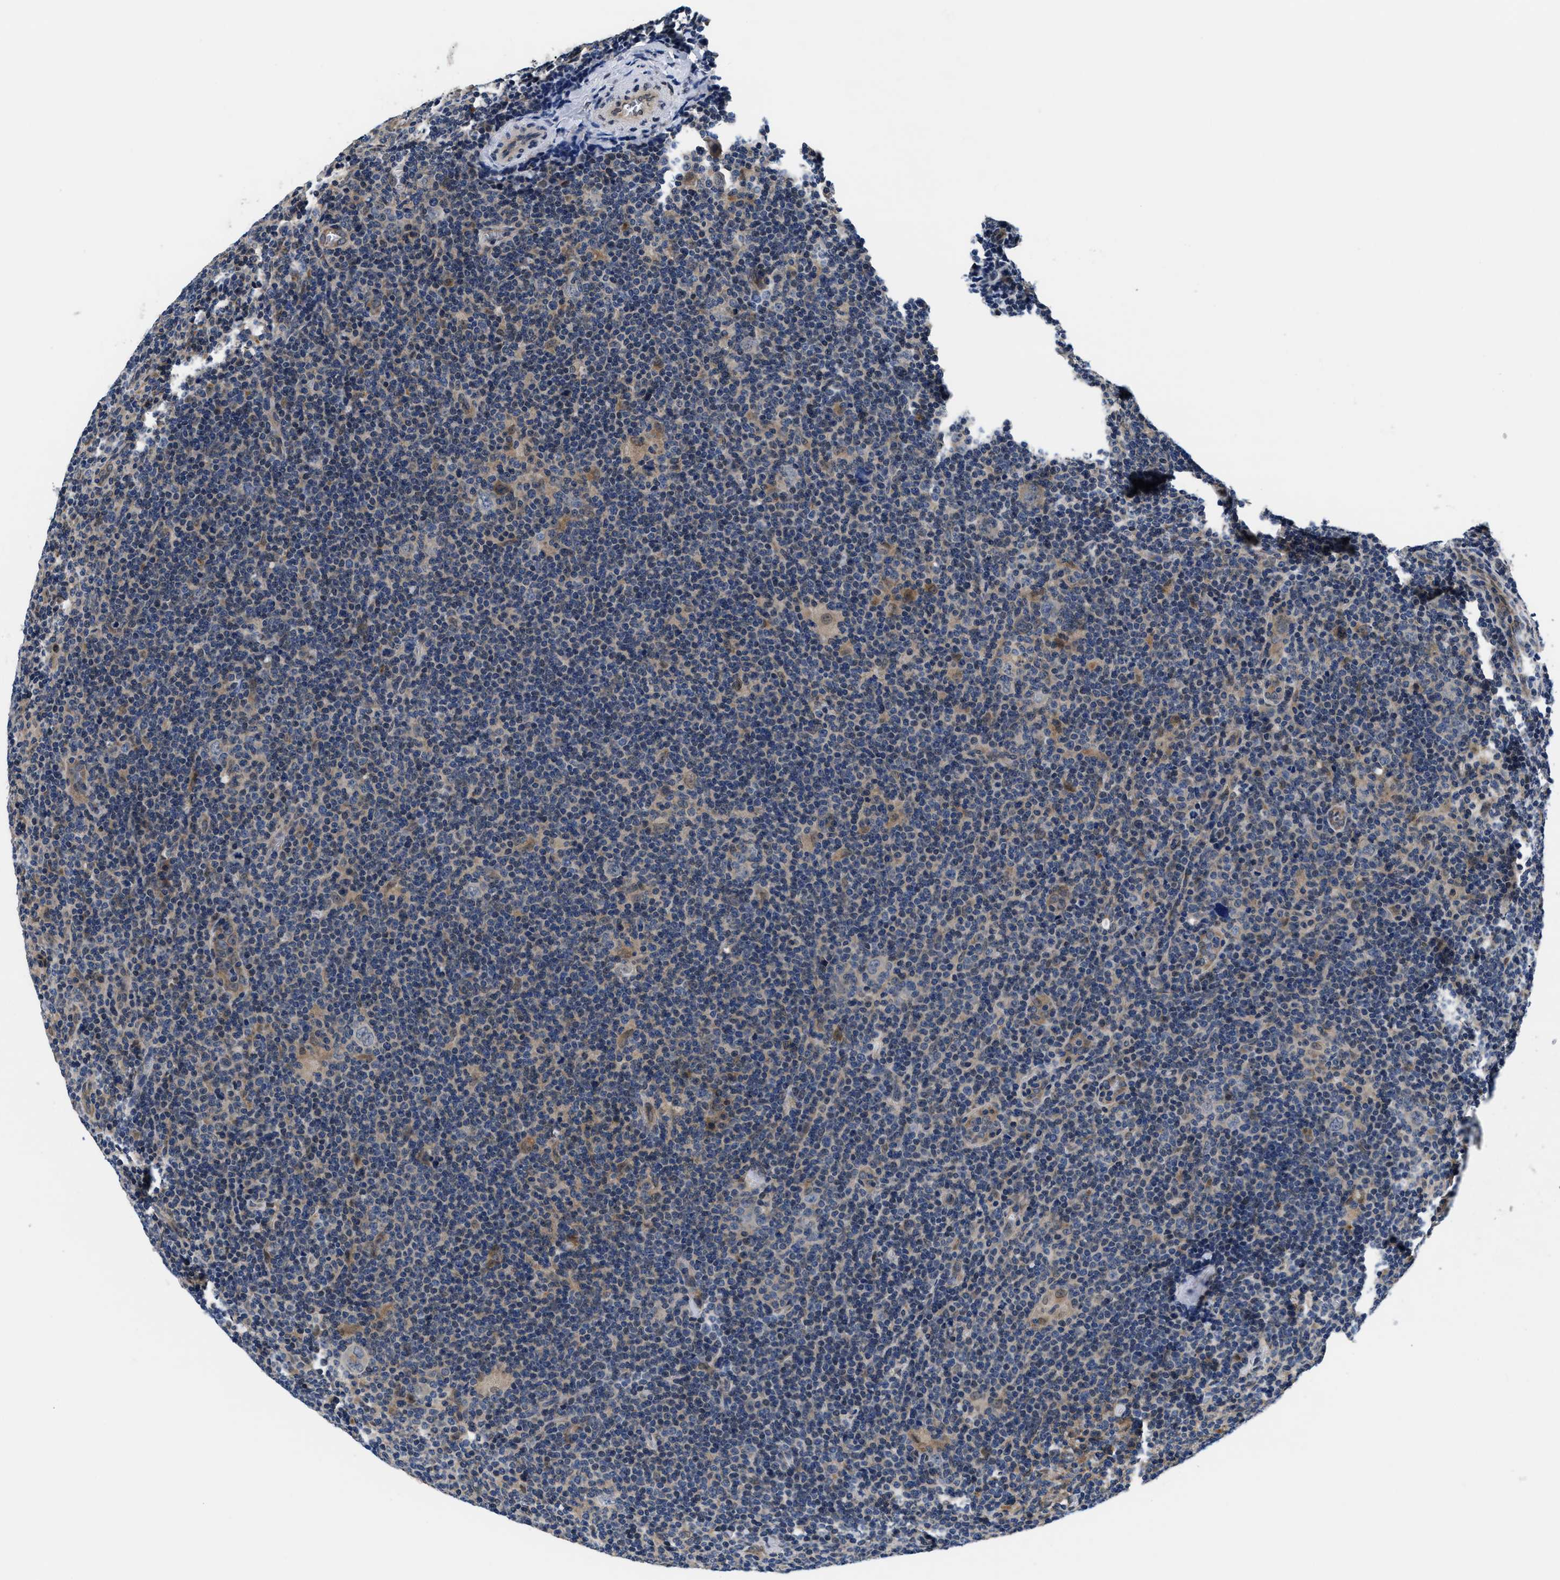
{"staining": {"intensity": "negative", "quantity": "none", "location": "none"}, "tissue": "lymphoma", "cell_type": "Tumor cells", "image_type": "cancer", "snomed": [{"axis": "morphology", "description": "Hodgkin's disease, NOS"}, {"axis": "topography", "description": "Lymph node"}], "caption": "An IHC micrograph of lymphoma is shown. There is no staining in tumor cells of lymphoma. The staining was performed using DAB (3,3'-diaminobenzidine) to visualize the protein expression in brown, while the nuclei were stained in blue with hematoxylin (Magnification: 20x).", "gene": "SNX10", "patient": {"sex": "female", "age": 57}}